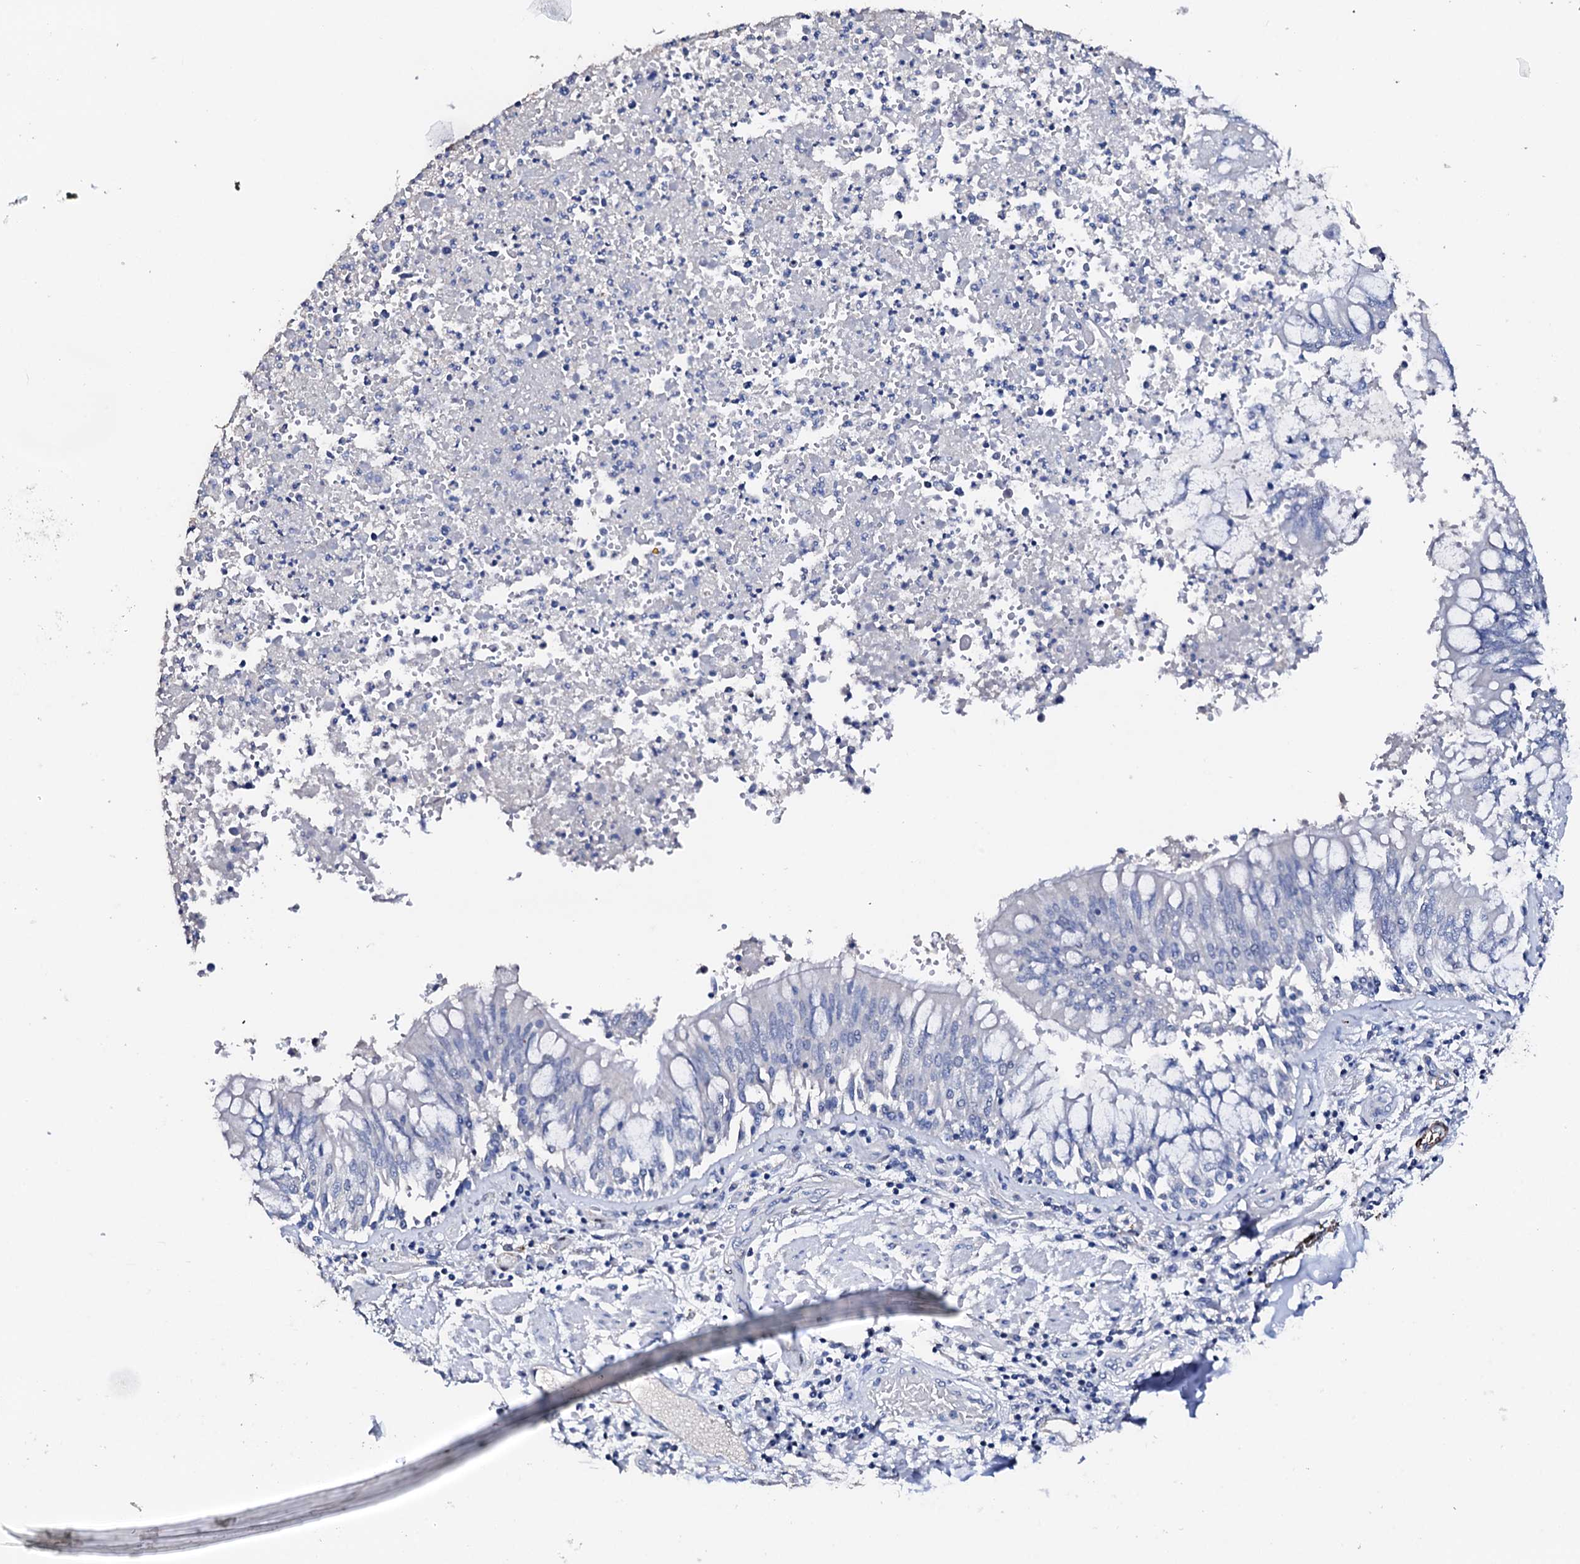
{"staining": {"intensity": "negative", "quantity": "none", "location": "none"}, "tissue": "adipose tissue", "cell_type": "Adipocytes", "image_type": "normal", "snomed": [{"axis": "morphology", "description": "Normal tissue, NOS"}, {"axis": "topography", "description": "Cartilage tissue"}, {"axis": "topography", "description": "Bronchus"}, {"axis": "topography", "description": "Lung"}, {"axis": "topography", "description": "Peripheral nerve tissue"}], "caption": "The histopathology image exhibits no significant positivity in adipocytes of adipose tissue.", "gene": "NRIP2", "patient": {"sex": "female", "age": 49}}